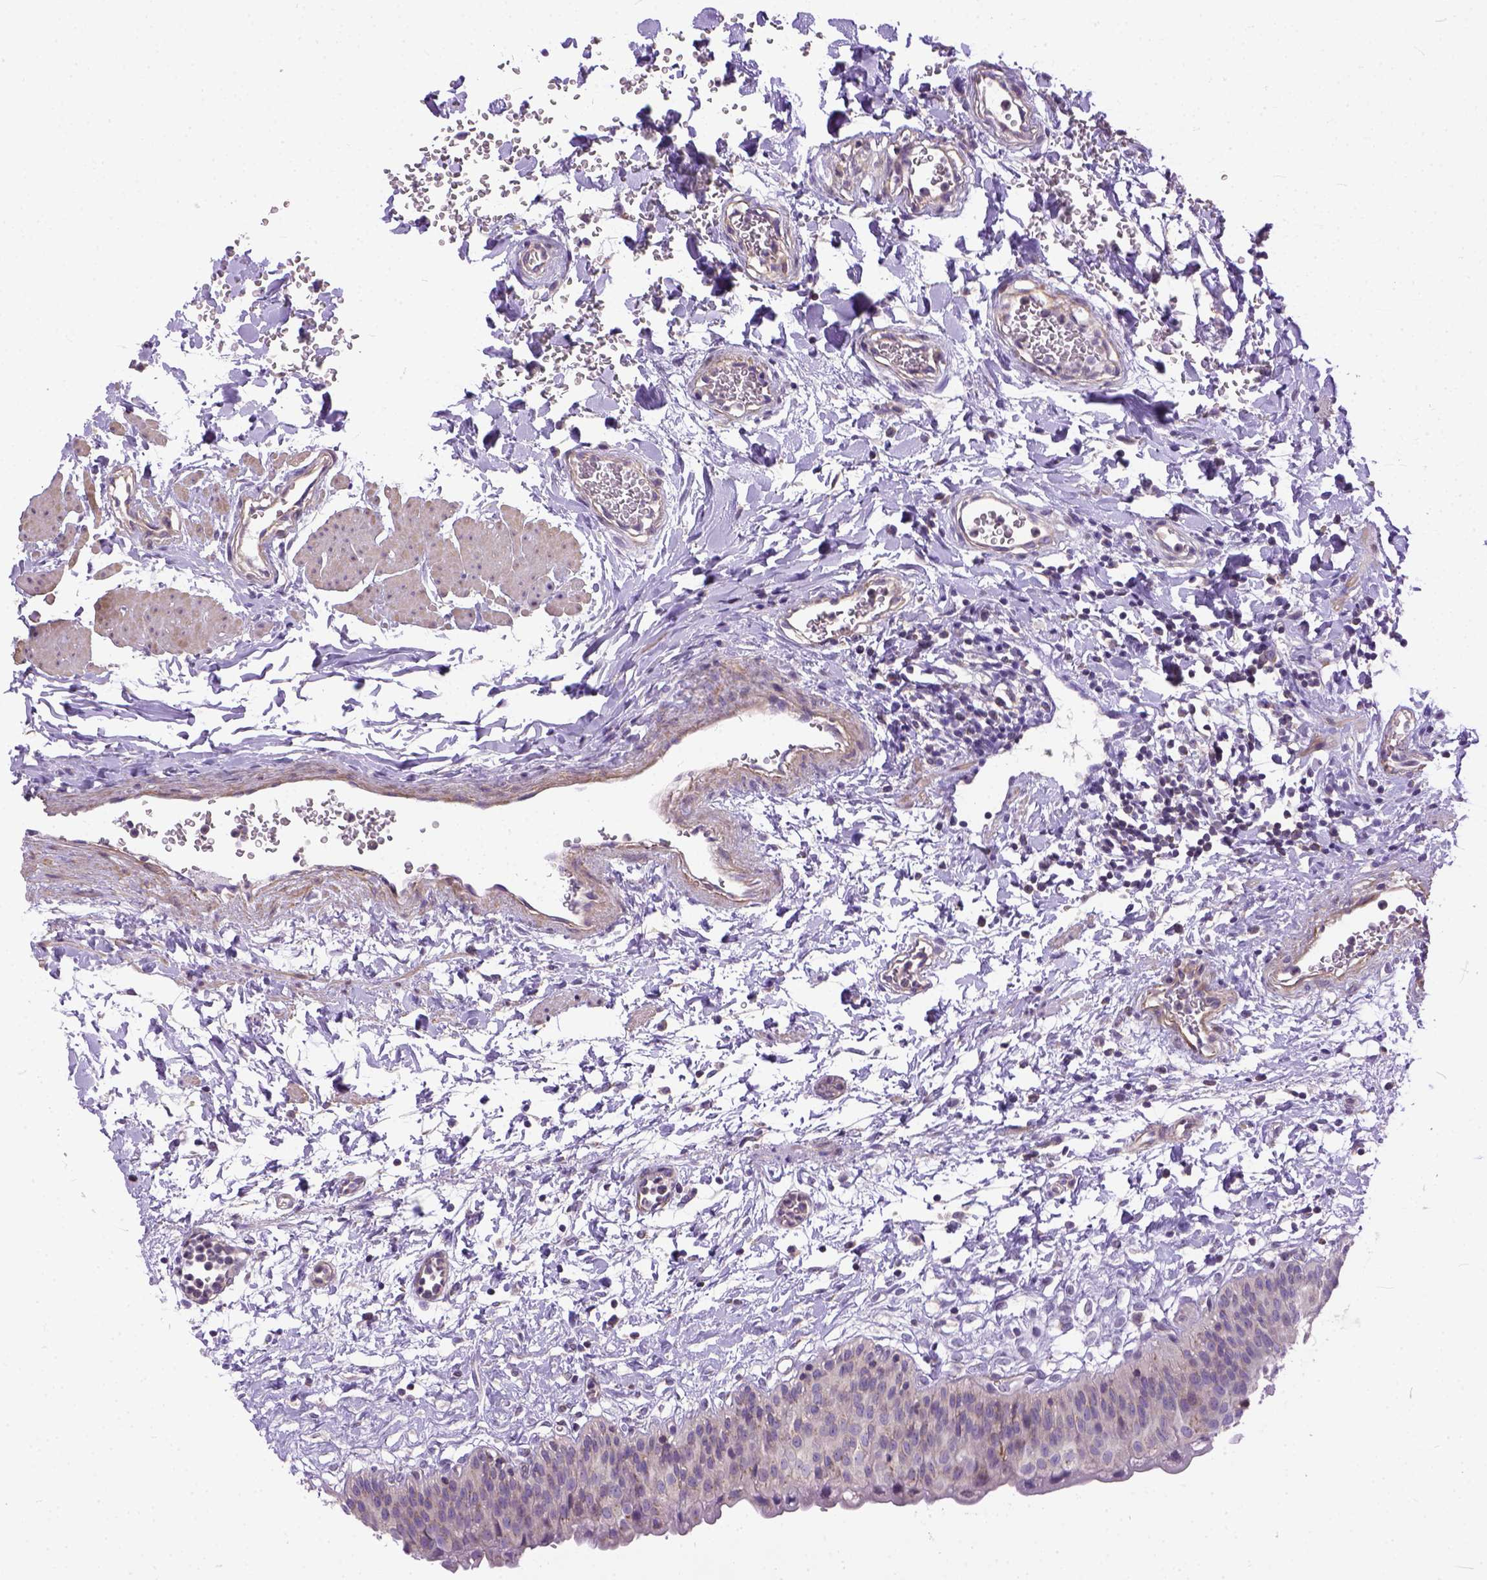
{"staining": {"intensity": "weak", "quantity": "25%-75%", "location": "cytoplasmic/membranous"}, "tissue": "urinary bladder", "cell_type": "Urothelial cells", "image_type": "normal", "snomed": [{"axis": "morphology", "description": "Normal tissue, NOS"}, {"axis": "topography", "description": "Urinary bladder"}], "caption": "A high-resolution histopathology image shows IHC staining of unremarkable urinary bladder, which shows weak cytoplasmic/membranous staining in approximately 25%-75% of urothelial cells. Nuclei are stained in blue.", "gene": "BANF2", "patient": {"sex": "male", "age": 55}}